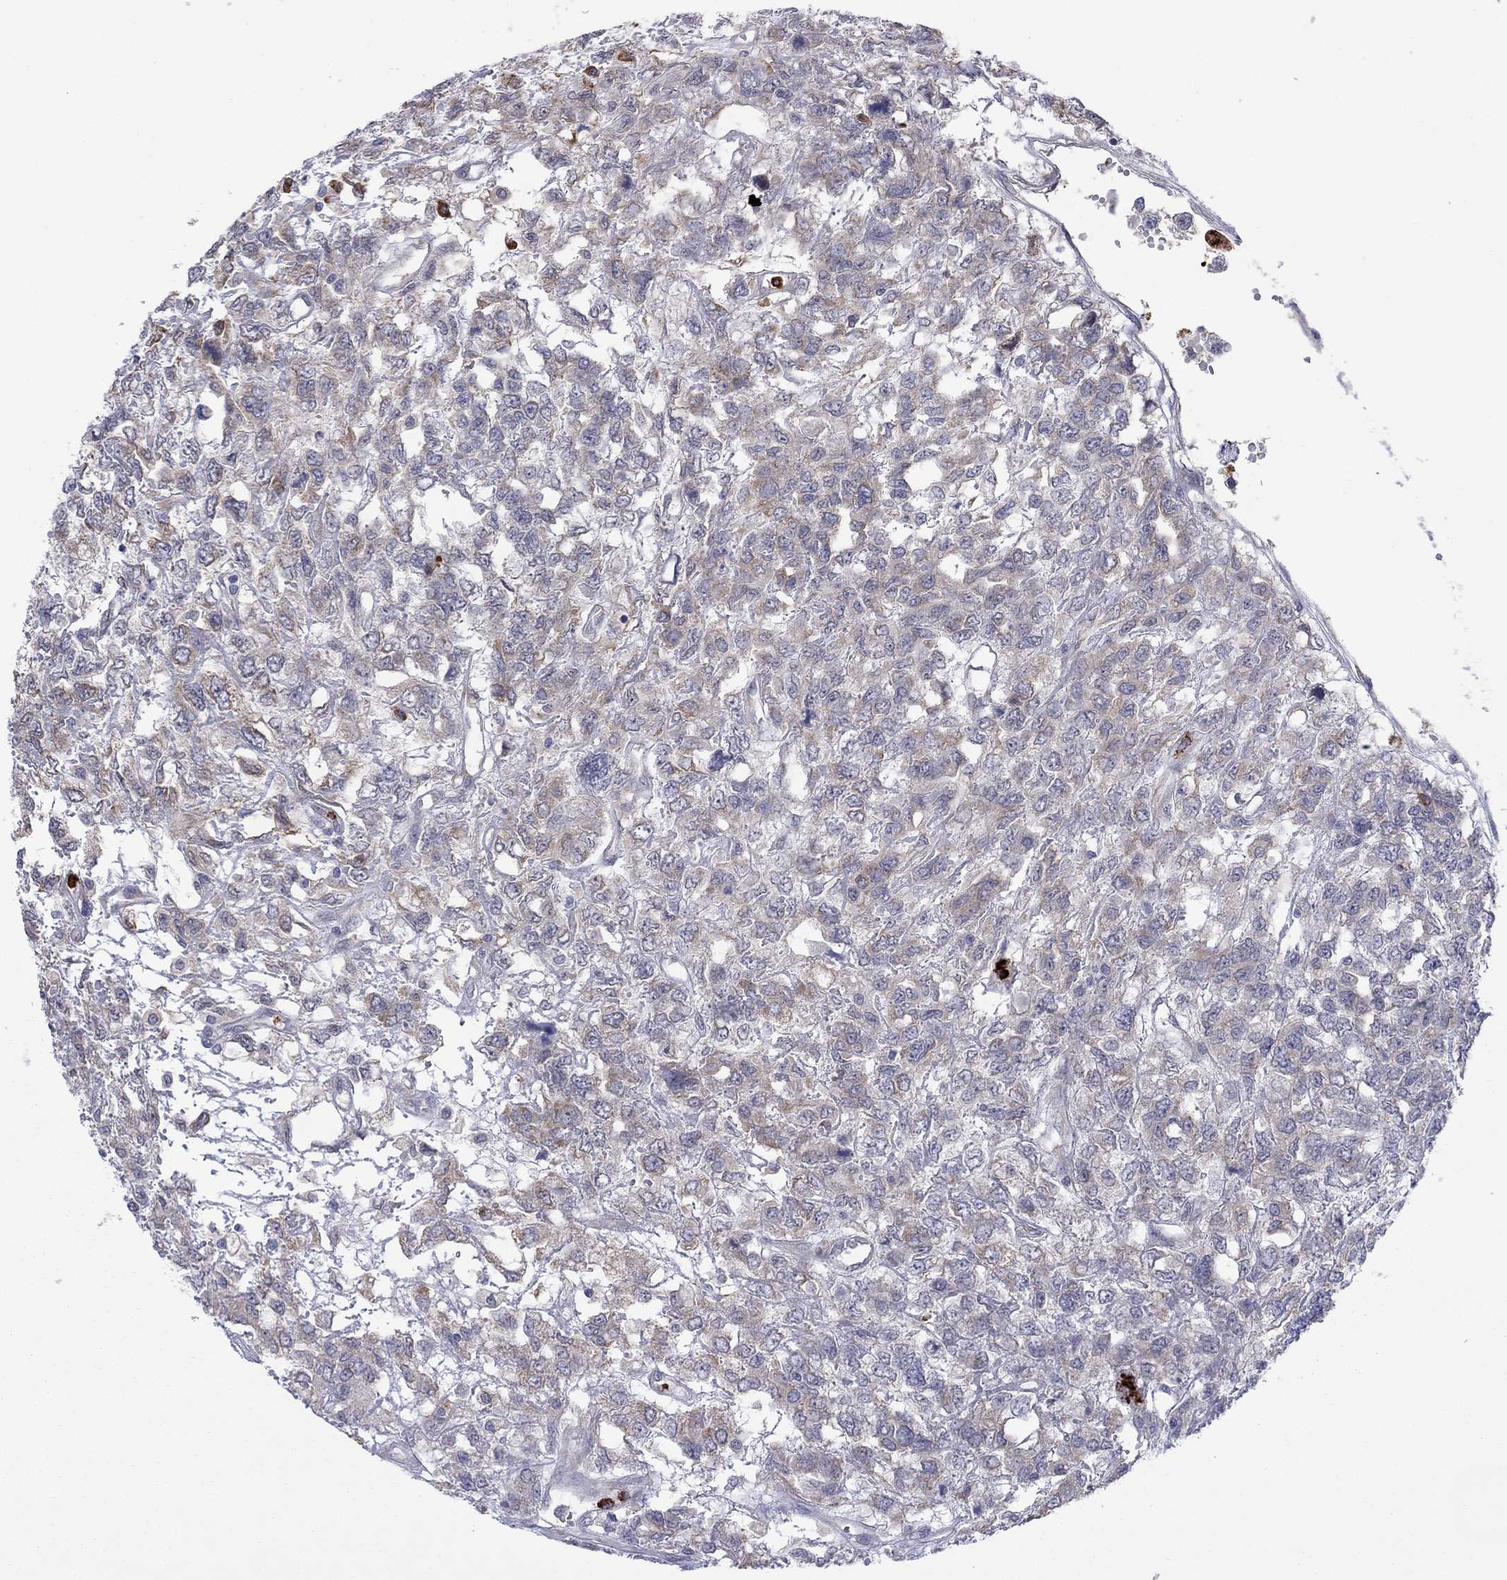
{"staining": {"intensity": "weak", "quantity": "<25%", "location": "cytoplasmic/membranous"}, "tissue": "testis cancer", "cell_type": "Tumor cells", "image_type": "cancer", "snomed": [{"axis": "morphology", "description": "Seminoma, NOS"}, {"axis": "topography", "description": "Testis"}], "caption": "Immunohistochemistry (IHC) of seminoma (testis) displays no staining in tumor cells.", "gene": "MTRFR", "patient": {"sex": "male", "age": 52}}